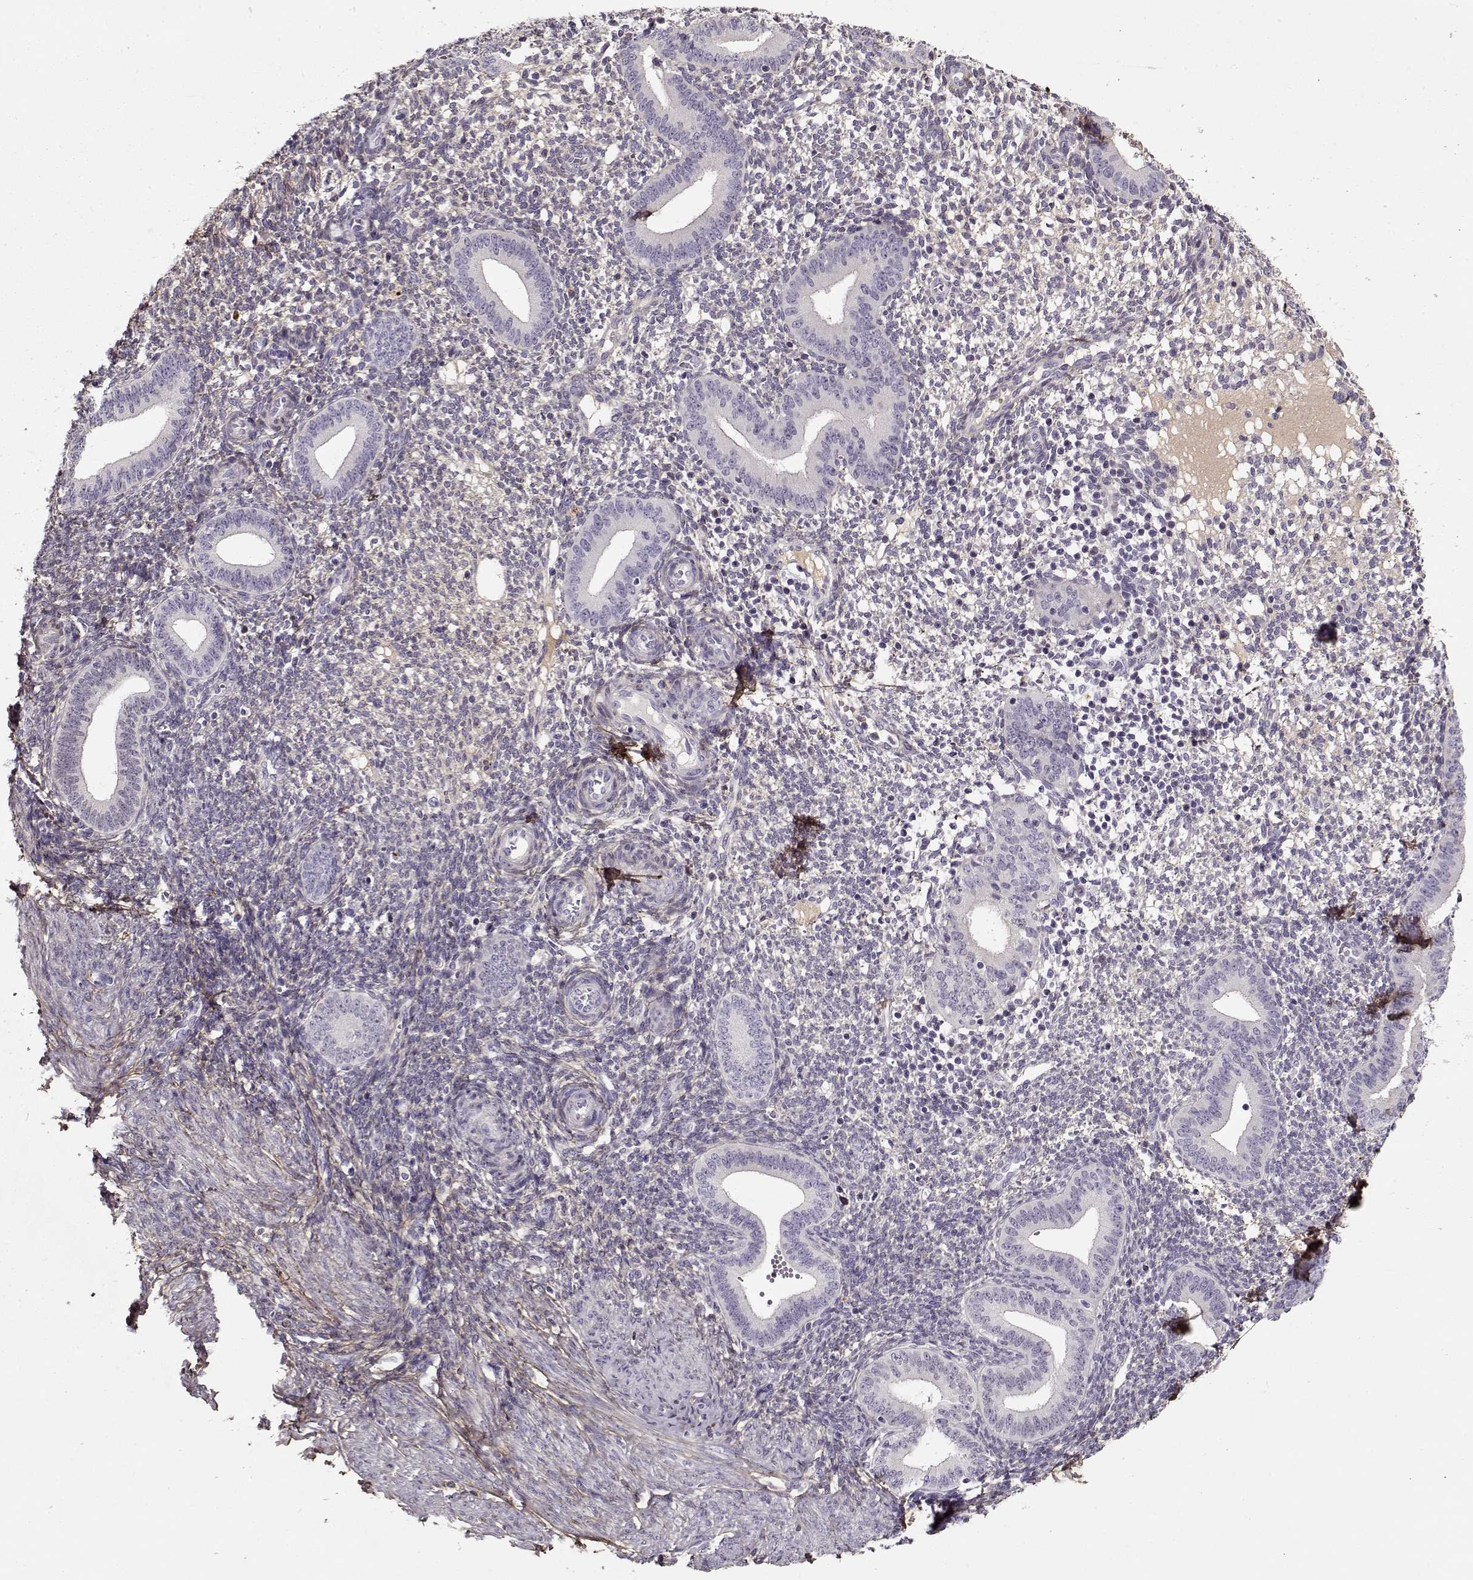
{"staining": {"intensity": "negative", "quantity": "none", "location": "none"}, "tissue": "endometrium", "cell_type": "Cells in endometrial stroma", "image_type": "normal", "snomed": [{"axis": "morphology", "description": "Normal tissue, NOS"}, {"axis": "topography", "description": "Endometrium"}], "caption": "Immunohistochemical staining of benign endometrium exhibits no significant positivity in cells in endometrial stroma.", "gene": "LUM", "patient": {"sex": "female", "age": 40}}